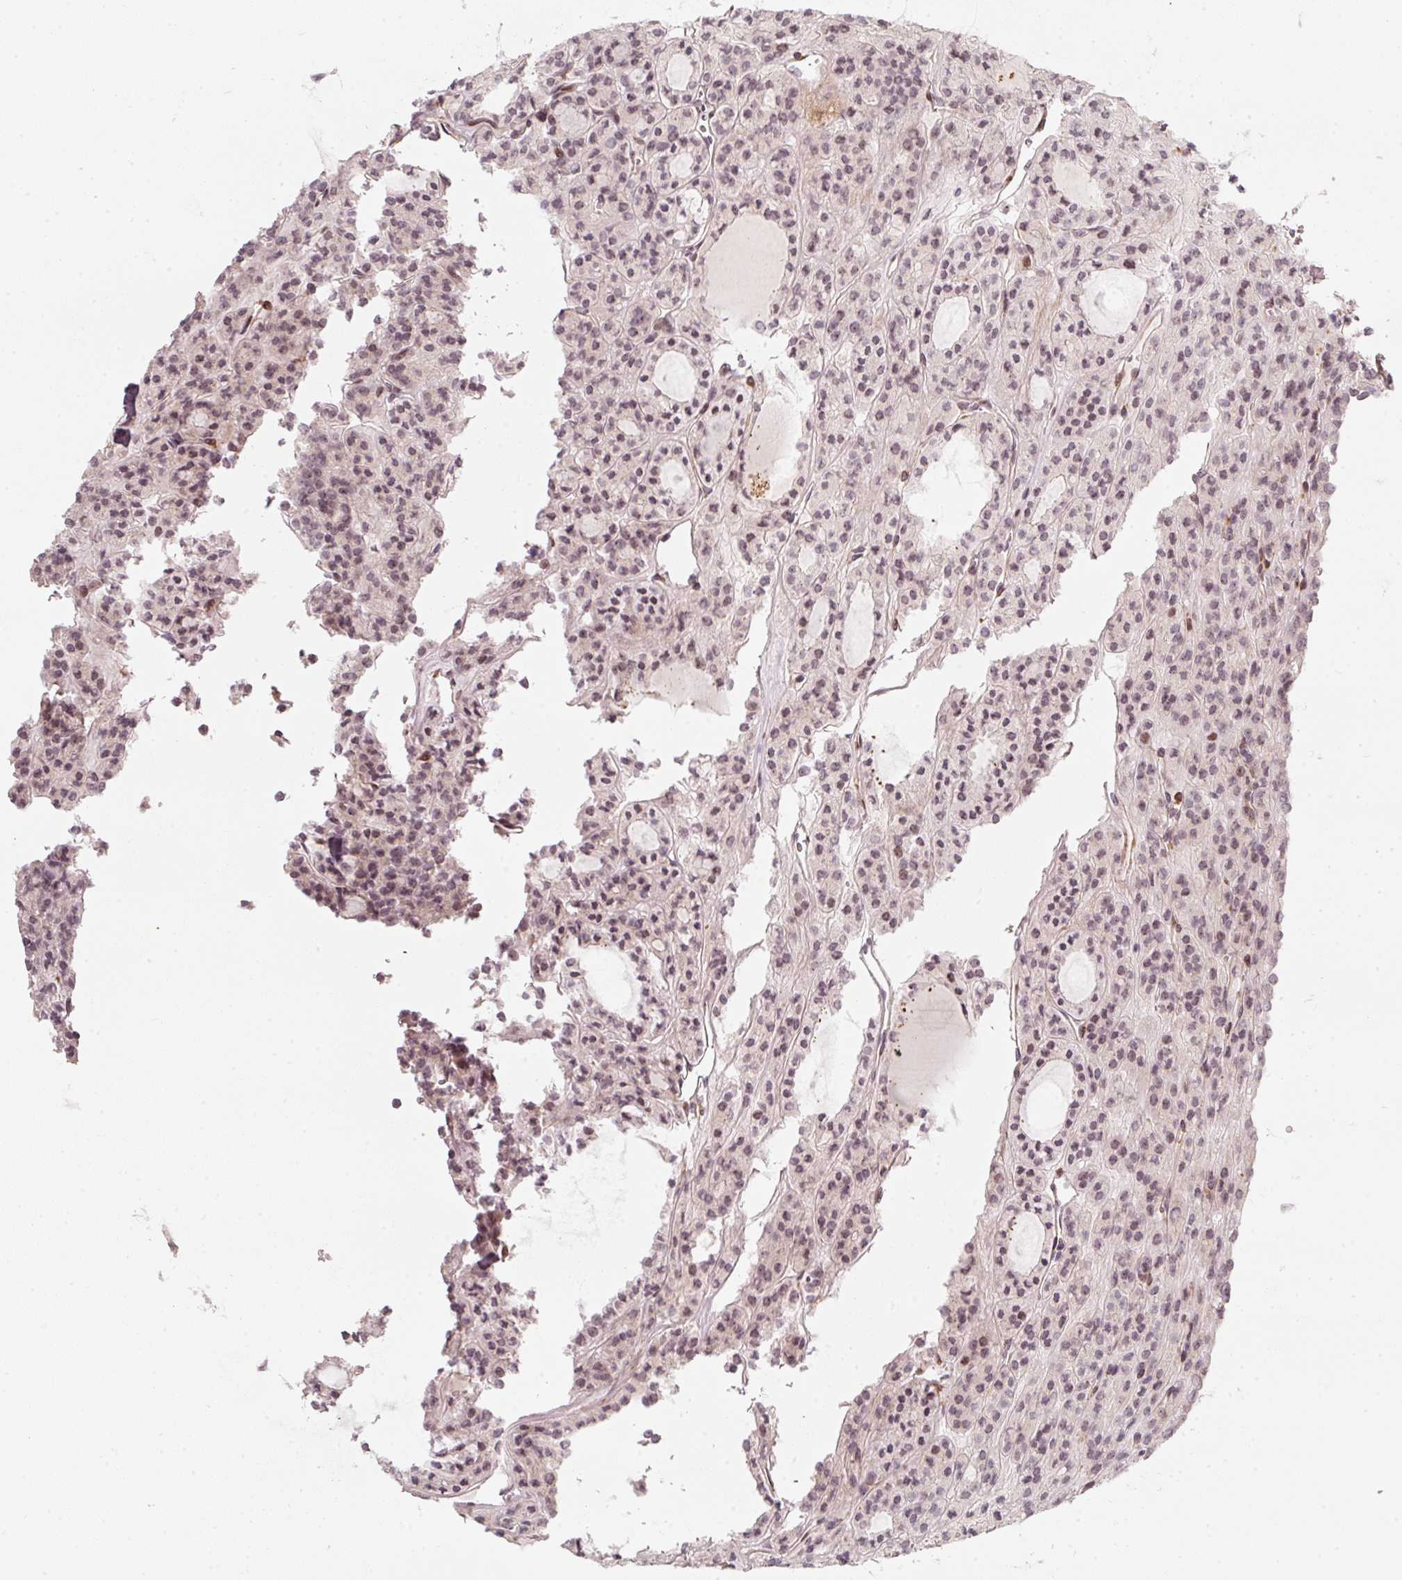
{"staining": {"intensity": "moderate", "quantity": ">75%", "location": "nuclear"}, "tissue": "thyroid cancer", "cell_type": "Tumor cells", "image_type": "cancer", "snomed": [{"axis": "morphology", "description": "Follicular adenoma carcinoma, NOS"}, {"axis": "topography", "description": "Thyroid gland"}], "caption": "A medium amount of moderate nuclear staining is identified in about >75% of tumor cells in thyroid cancer (follicular adenoma carcinoma) tissue.", "gene": "MXRA8", "patient": {"sex": "female", "age": 63}}